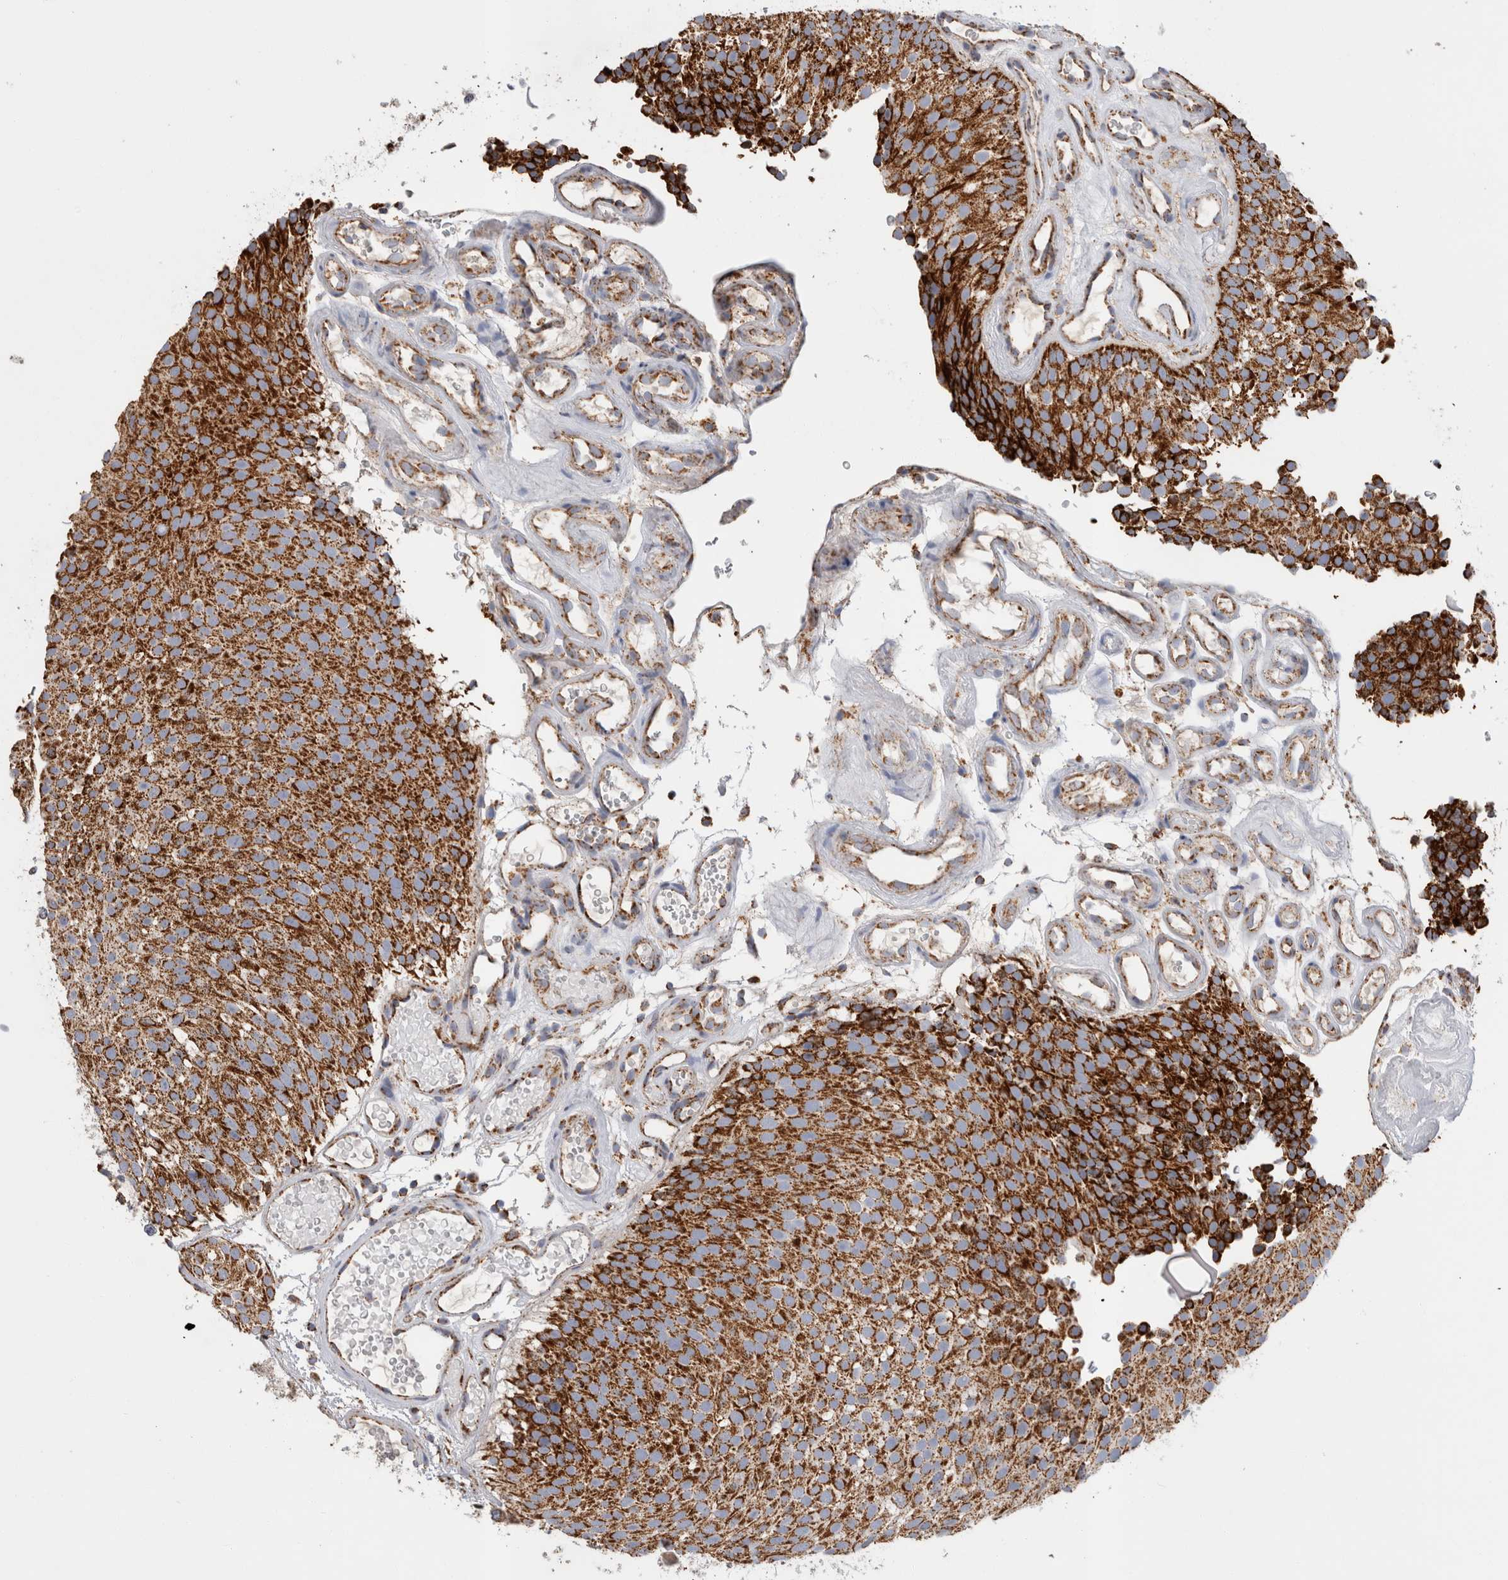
{"staining": {"intensity": "strong", "quantity": ">75%", "location": "cytoplasmic/membranous"}, "tissue": "urothelial cancer", "cell_type": "Tumor cells", "image_type": "cancer", "snomed": [{"axis": "morphology", "description": "Urothelial carcinoma, Low grade"}, {"axis": "topography", "description": "Urinary bladder"}], "caption": "Immunohistochemistry (IHC) staining of urothelial cancer, which displays high levels of strong cytoplasmic/membranous expression in approximately >75% of tumor cells indicating strong cytoplasmic/membranous protein expression. The staining was performed using DAB (3,3'-diaminobenzidine) (brown) for protein detection and nuclei were counterstained in hematoxylin (blue).", "gene": "IARS2", "patient": {"sex": "male", "age": 78}}